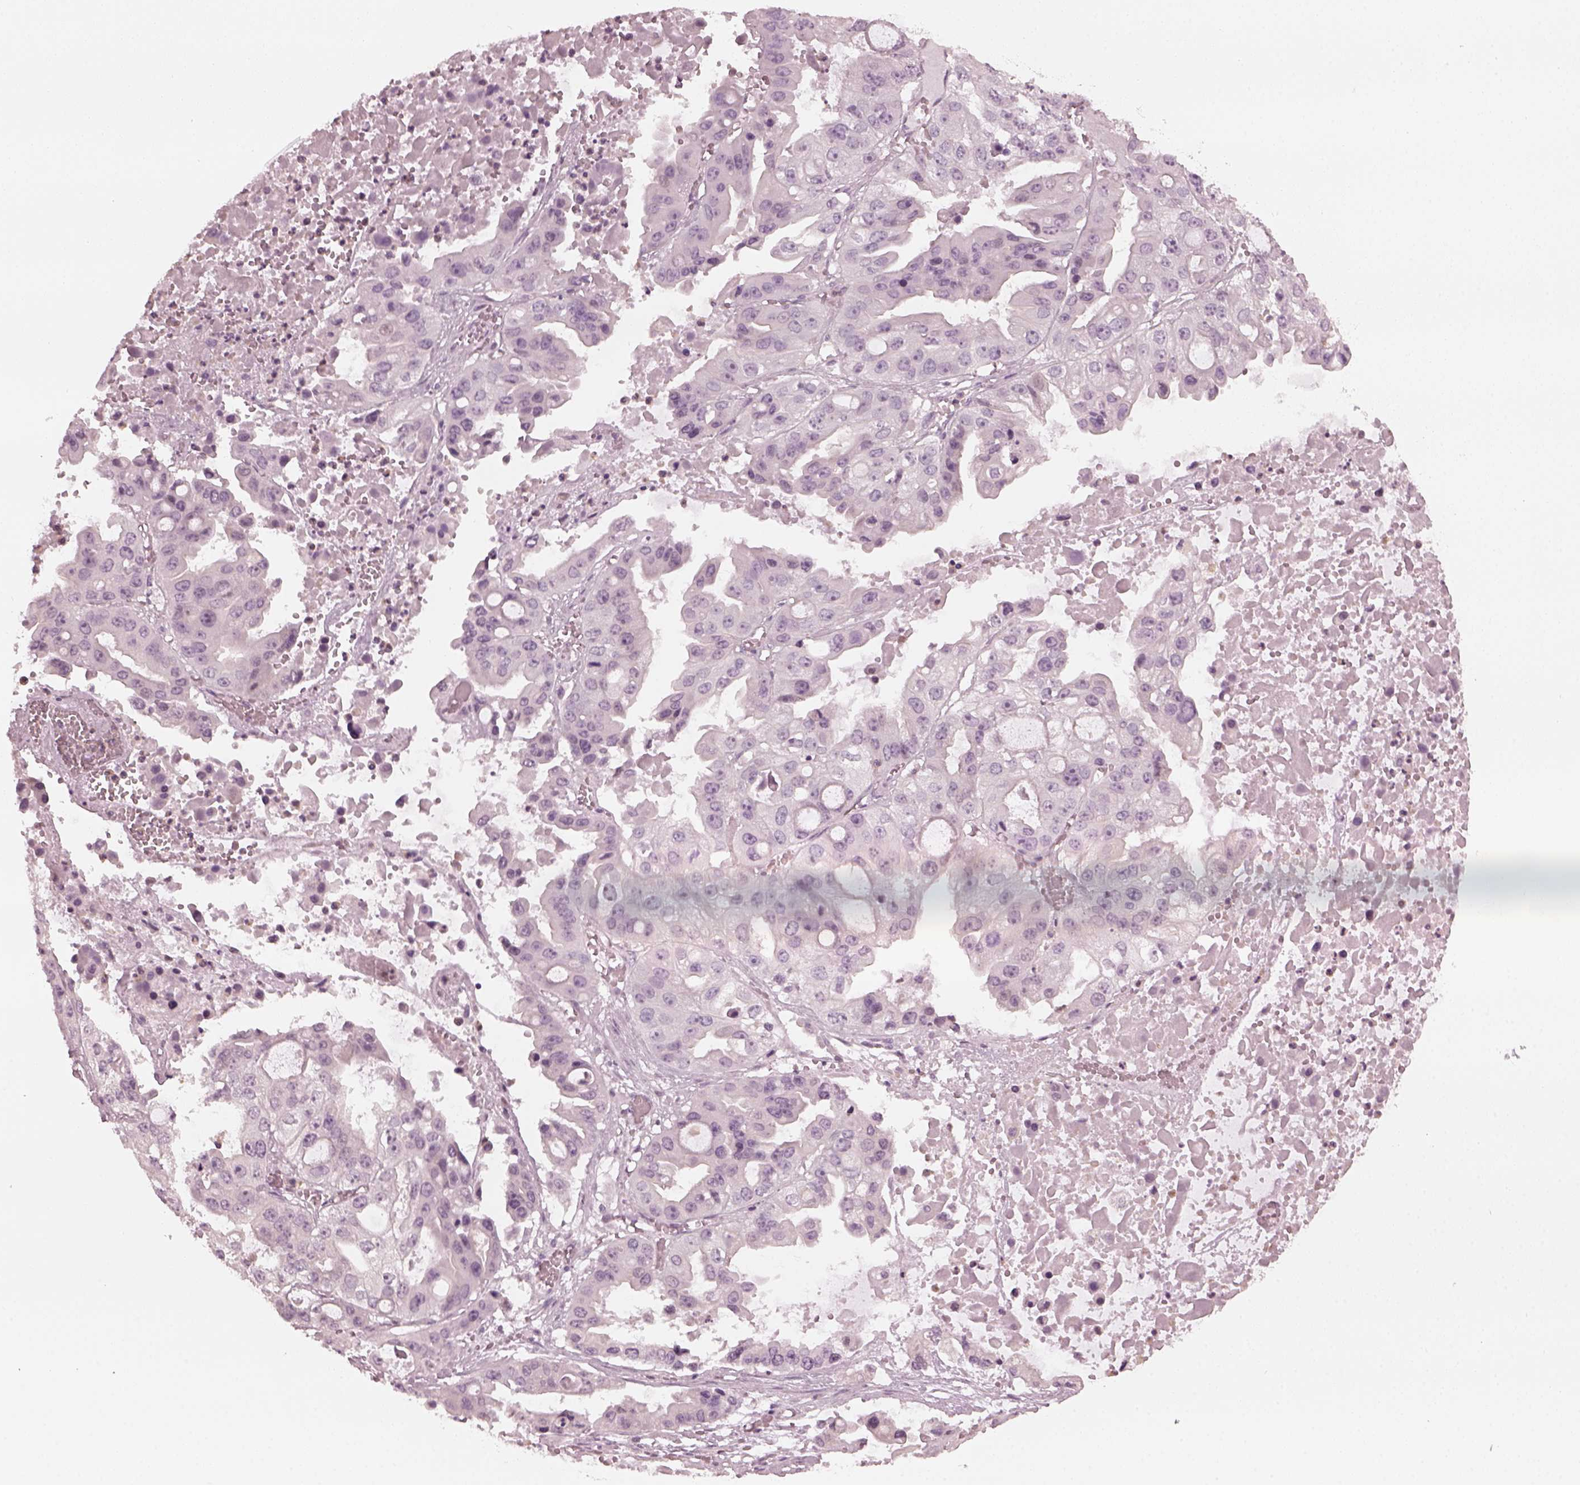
{"staining": {"intensity": "negative", "quantity": "none", "location": "none"}, "tissue": "ovarian cancer", "cell_type": "Tumor cells", "image_type": "cancer", "snomed": [{"axis": "morphology", "description": "Cystadenocarcinoma, serous, NOS"}, {"axis": "topography", "description": "Ovary"}], "caption": "High magnification brightfield microscopy of serous cystadenocarcinoma (ovarian) stained with DAB (brown) and counterstained with hematoxylin (blue): tumor cells show no significant positivity.", "gene": "CCDC170", "patient": {"sex": "female", "age": 56}}